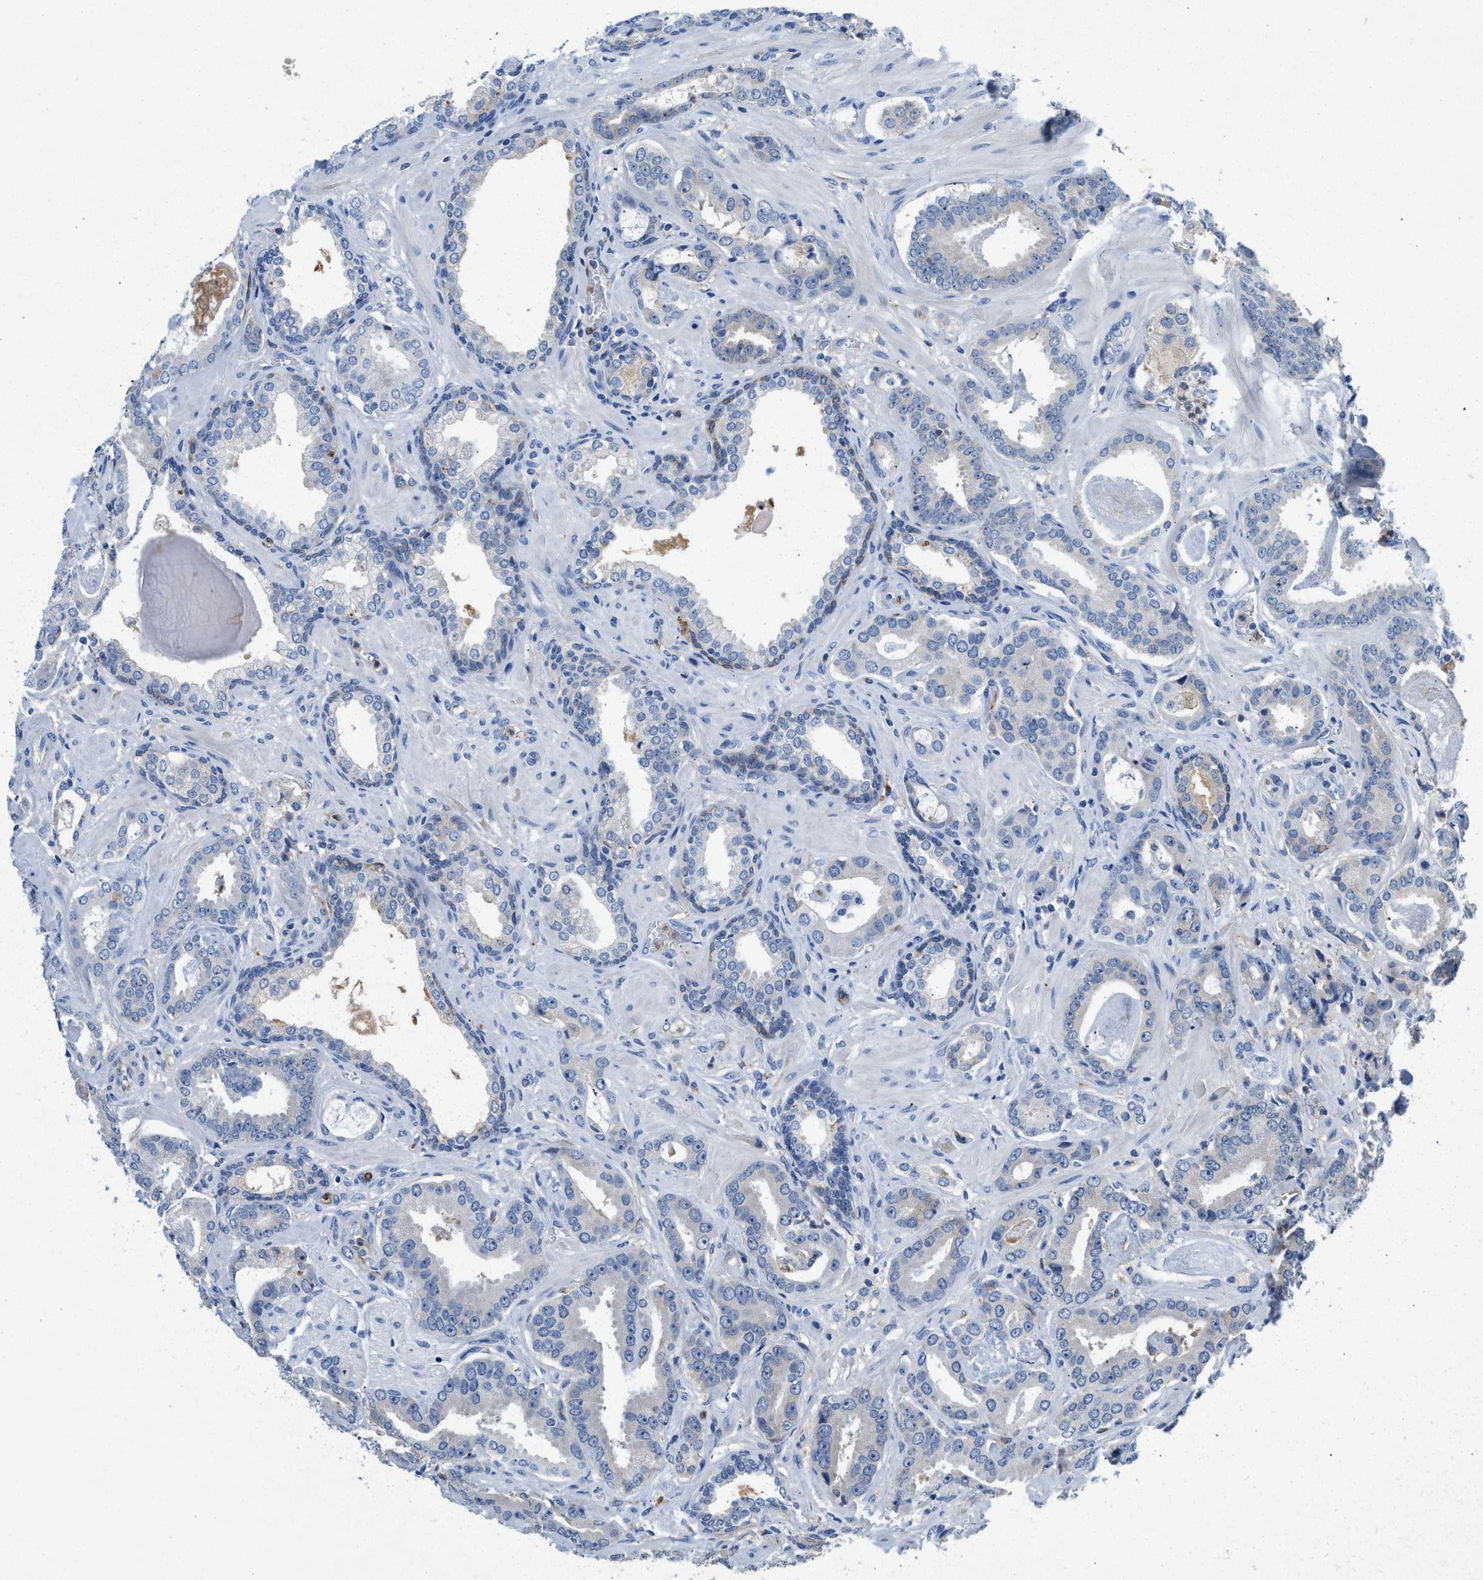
{"staining": {"intensity": "negative", "quantity": "none", "location": "none"}, "tissue": "prostate cancer", "cell_type": "Tumor cells", "image_type": "cancer", "snomed": [{"axis": "morphology", "description": "Adenocarcinoma, Low grade"}, {"axis": "topography", "description": "Prostate"}], "caption": "Immunohistochemistry histopathology image of neoplastic tissue: prostate cancer (low-grade adenocarcinoma) stained with DAB shows no significant protein positivity in tumor cells. (DAB (3,3'-diaminobenzidine) IHC with hematoxylin counter stain).", "gene": "SPEG", "patient": {"sex": "male", "age": 53}}